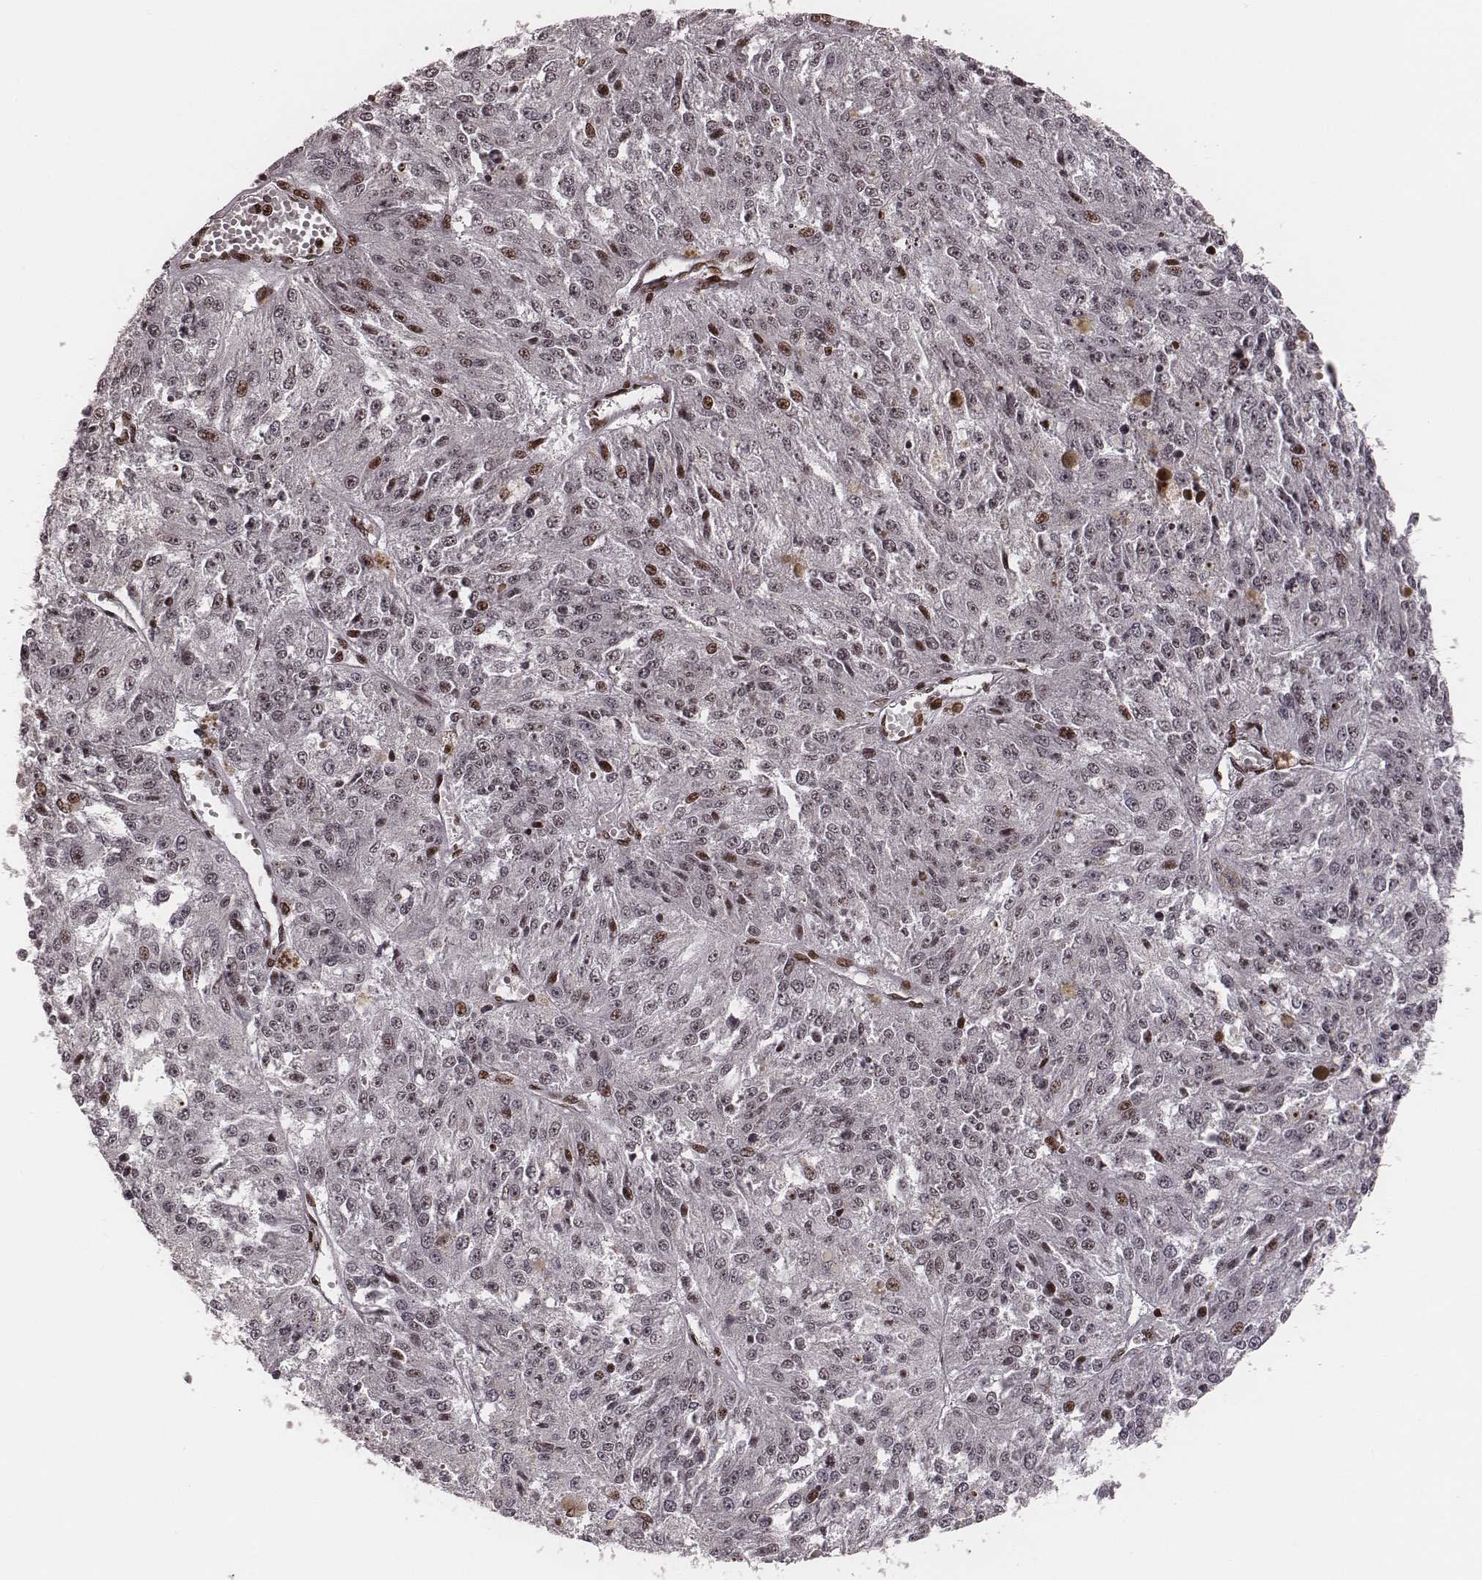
{"staining": {"intensity": "moderate", "quantity": "<25%", "location": "nuclear"}, "tissue": "melanoma", "cell_type": "Tumor cells", "image_type": "cancer", "snomed": [{"axis": "morphology", "description": "Malignant melanoma, Metastatic site"}, {"axis": "topography", "description": "Lymph node"}], "caption": "Immunohistochemical staining of malignant melanoma (metastatic site) exhibits low levels of moderate nuclear expression in about <25% of tumor cells. (DAB IHC with brightfield microscopy, high magnification).", "gene": "VRK3", "patient": {"sex": "female", "age": 64}}